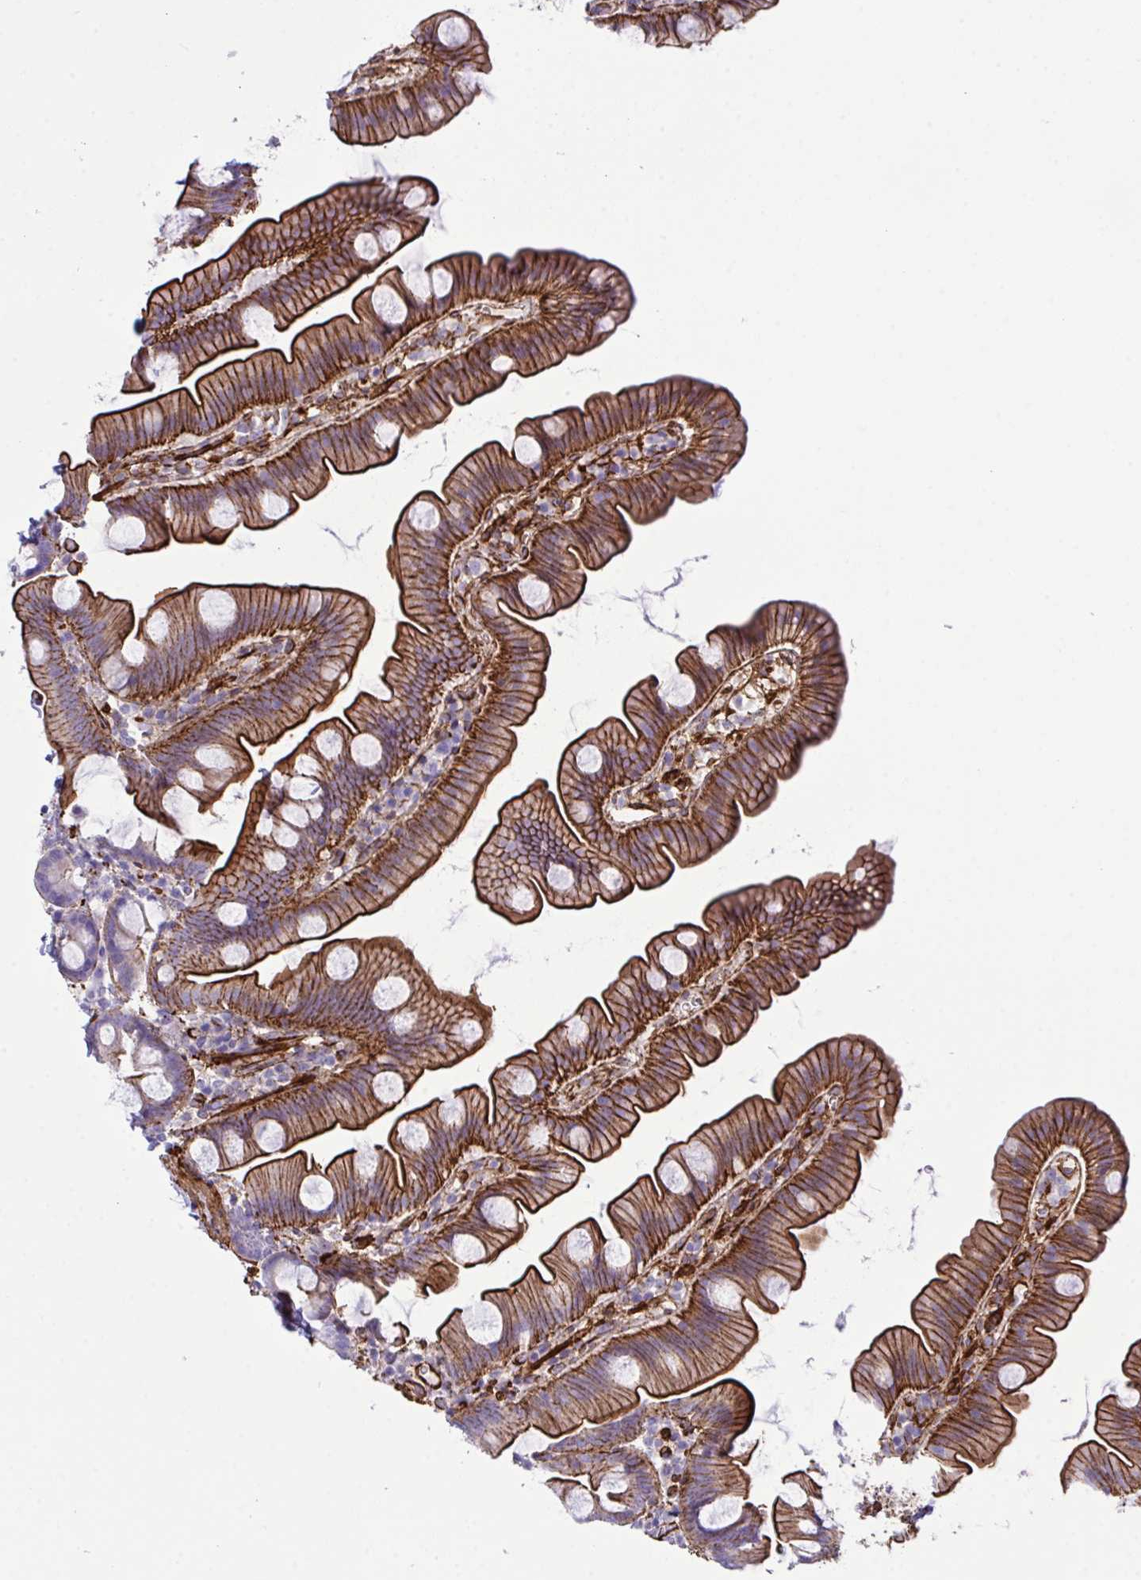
{"staining": {"intensity": "strong", "quantity": ">75%", "location": "cytoplasmic/membranous"}, "tissue": "small intestine", "cell_type": "Glandular cells", "image_type": "normal", "snomed": [{"axis": "morphology", "description": "Normal tissue, NOS"}, {"axis": "topography", "description": "Small intestine"}], "caption": "Strong cytoplasmic/membranous positivity for a protein is present in about >75% of glandular cells of normal small intestine using IHC.", "gene": "SYNPO2L", "patient": {"sex": "female", "age": 68}}